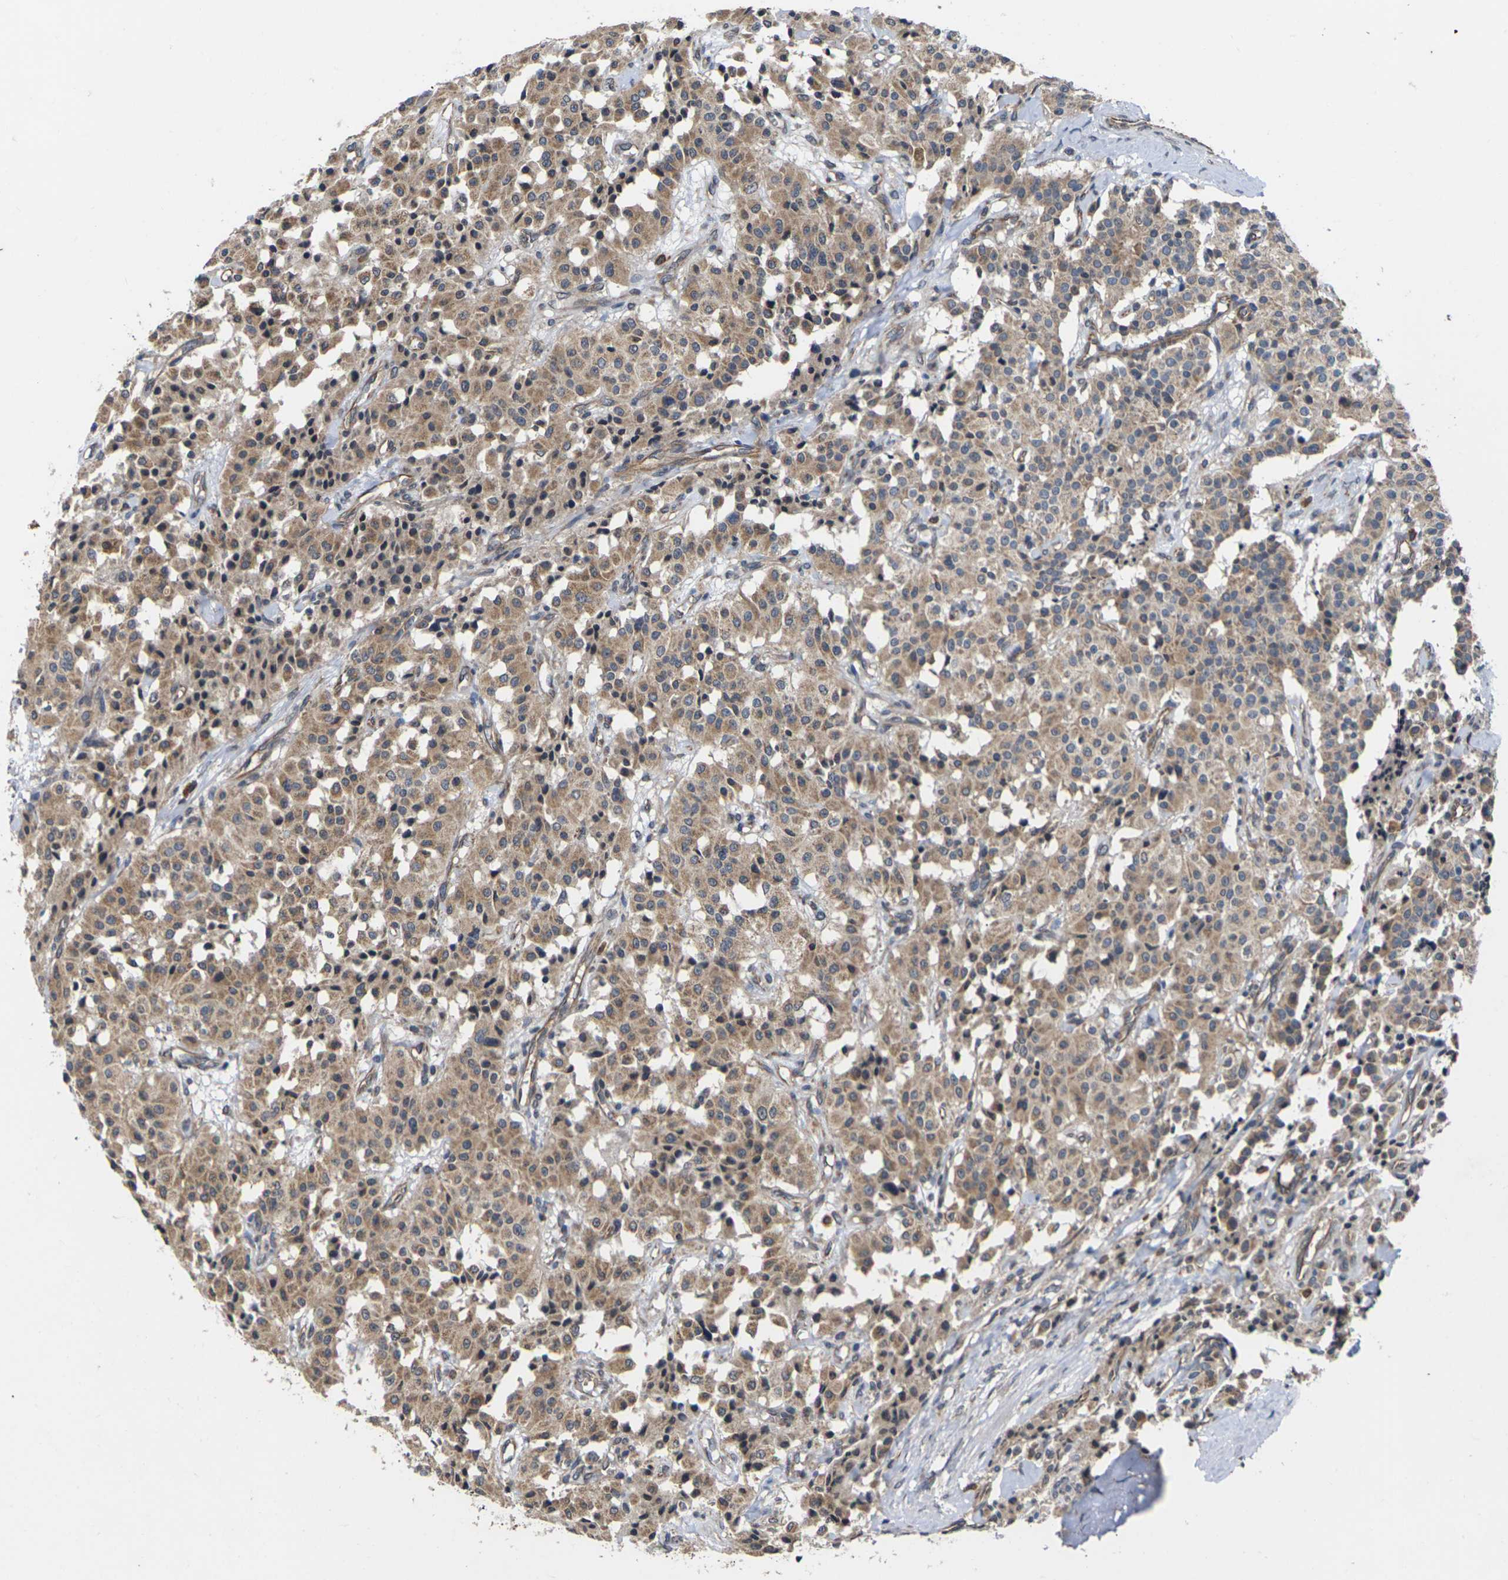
{"staining": {"intensity": "moderate", "quantity": "25%-75%", "location": "cytoplasmic/membranous"}, "tissue": "carcinoid", "cell_type": "Tumor cells", "image_type": "cancer", "snomed": [{"axis": "morphology", "description": "Carcinoid, malignant, NOS"}, {"axis": "topography", "description": "Lung"}], "caption": "This photomicrograph demonstrates immunohistochemistry staining of human carcinoid, with medium moderate cytoplasmic/membranous staining in approximately 25%-75% of tumor cells.", "gene": "DKK2", "patient": {"sex": "male", "age": 30}}